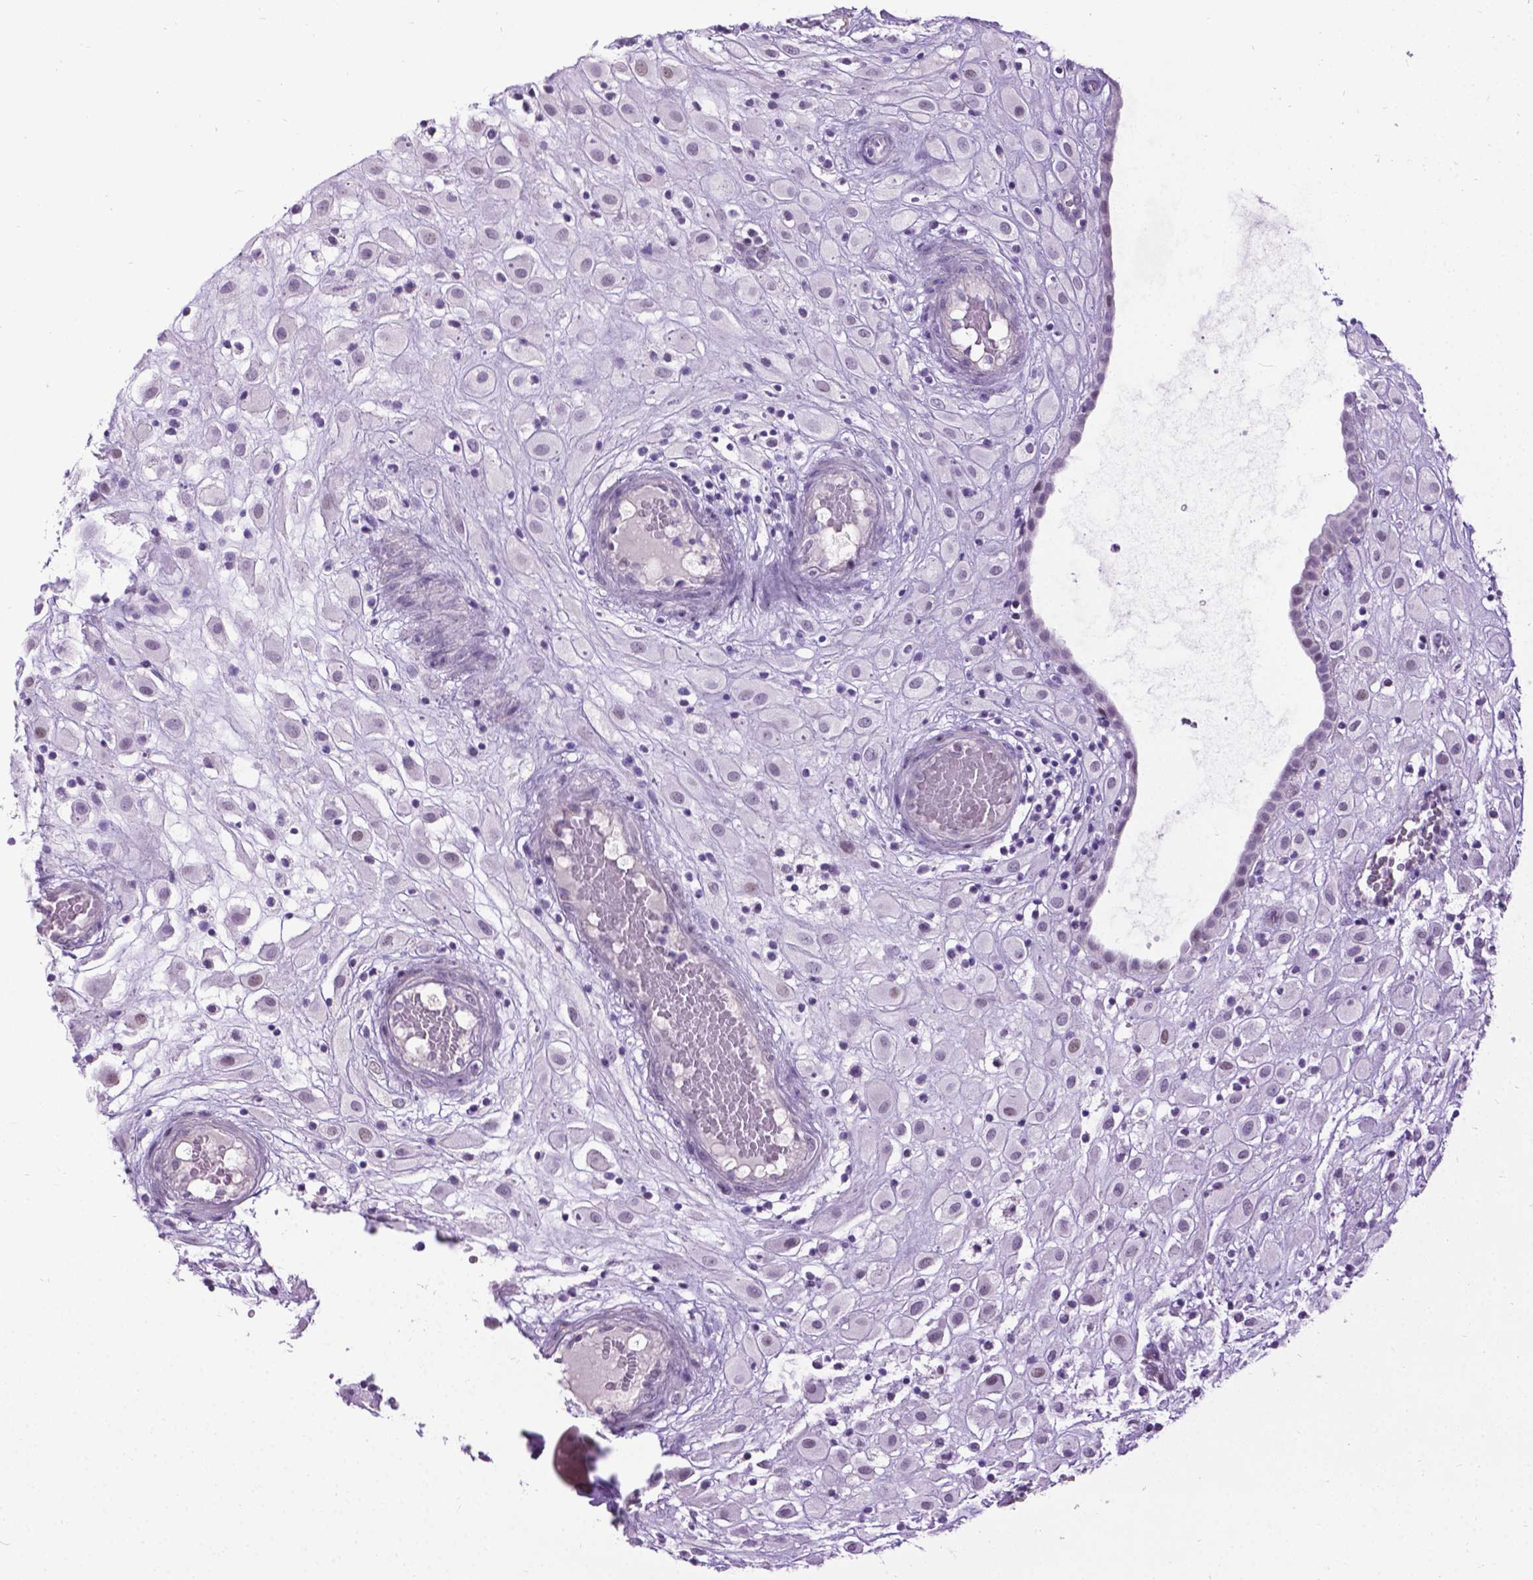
{"staining": {"intensity": "weak", "quantity": "25%-75%", "location": "nuclear"}, "tissue": "placenta", "cell_type": "Decidual cells", "image_type": "normal", "snomed": [{"axis": "morphology", "description": "Normal tissue, NOS"}, {"axis": "topography", "description": "Placenta"}], "caption": "Decidual cells reveal low levels of weak nuclear positivity in approximately 25%-75% of cells in unremarkable human placenta. (brown staining indicates protein expression, while blue staining denotes nuclei).", "gene": "PROB1", "patient": {"sex": "female", "age": 24}}